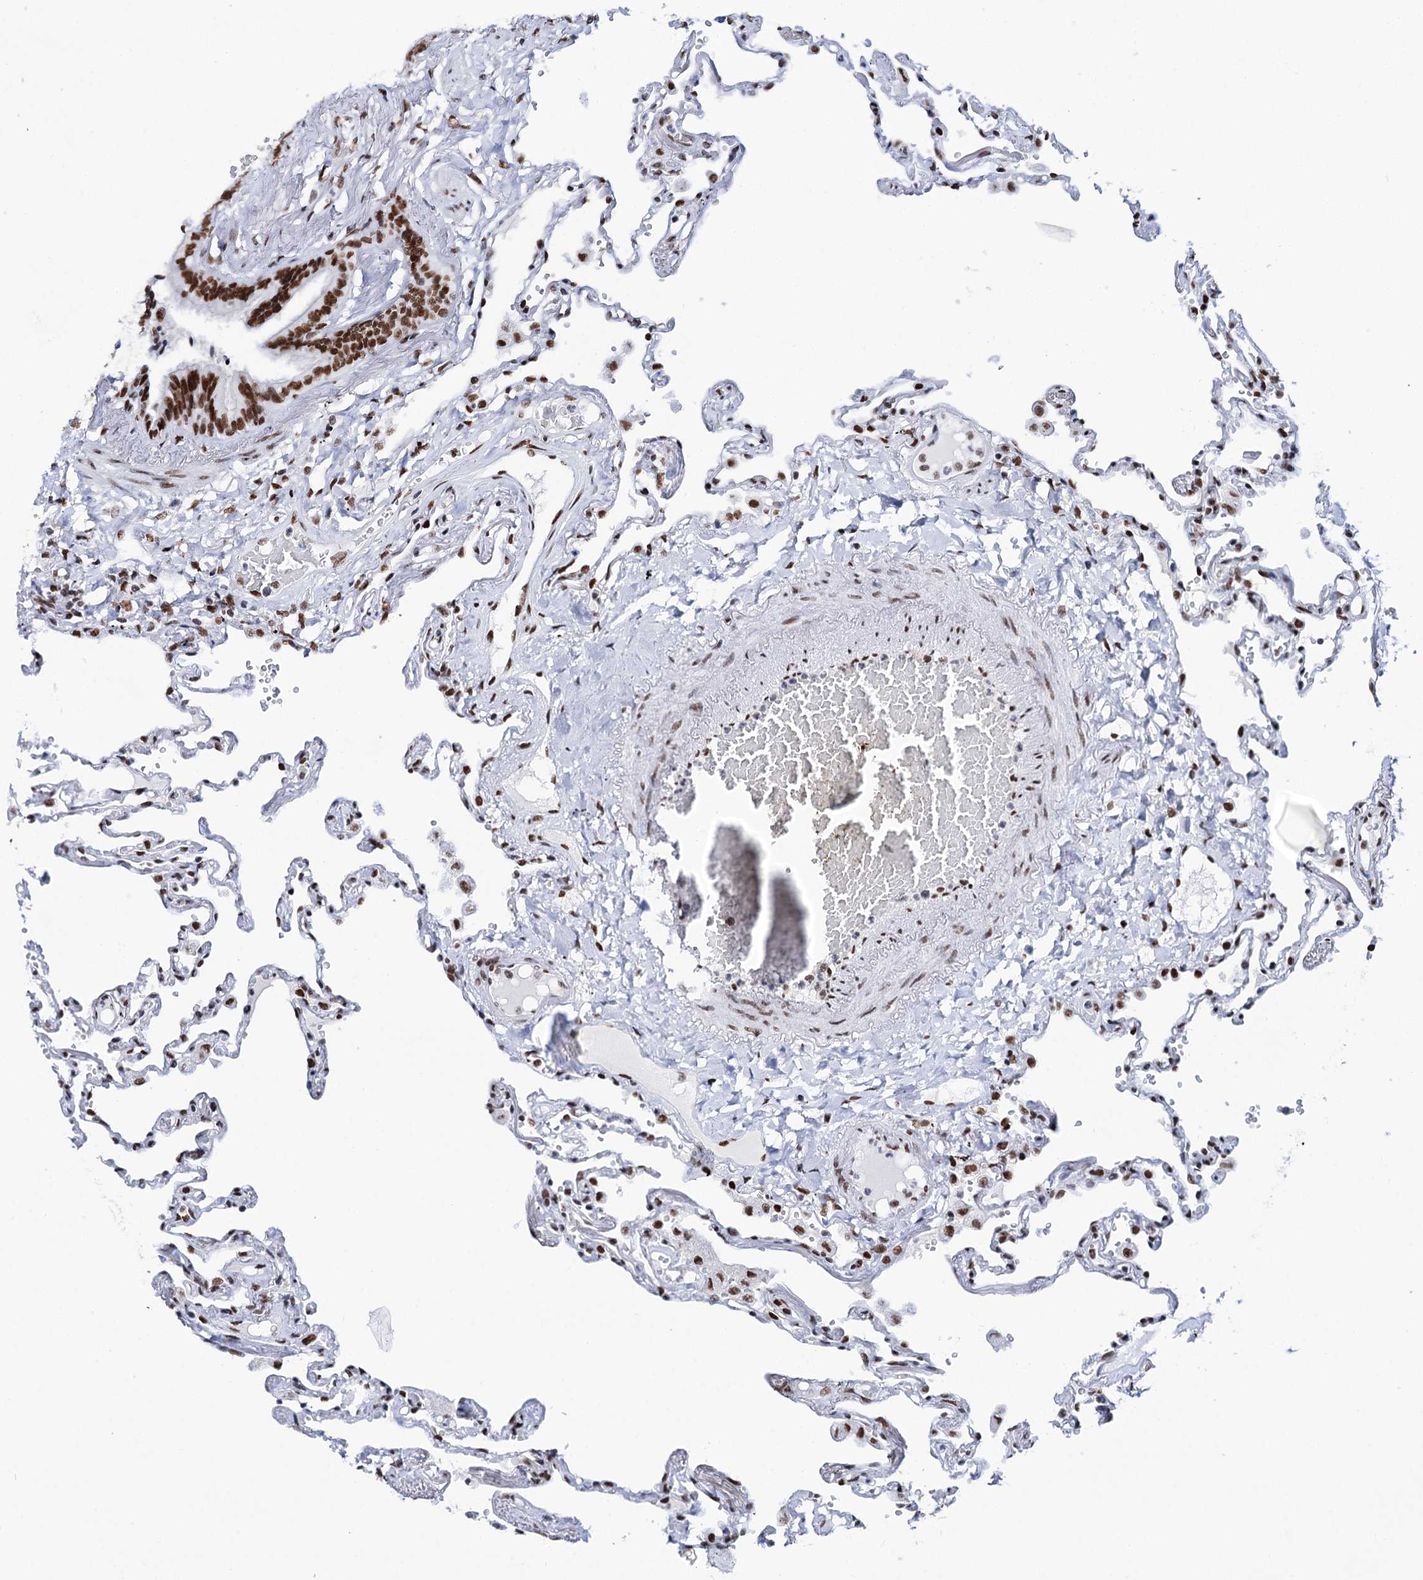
{"staining": {"intensity": "strong", "quantity": ">75%", "location": "nuclear"}, "tissue": "lung", "cell_type": "Alveolar cells", "image_type": "normal", "snomed": [{"axis": "morphology", "description": "Normal tissue, NOS"}, {"axis": "topography", "description": "Lung"}], "caption": "A brown stain shows strong nuclear positivity of a protein in alveolar cells of normal human lung.", "gene": "MATR3", "patient": {"sex": "female", "age": 67}}